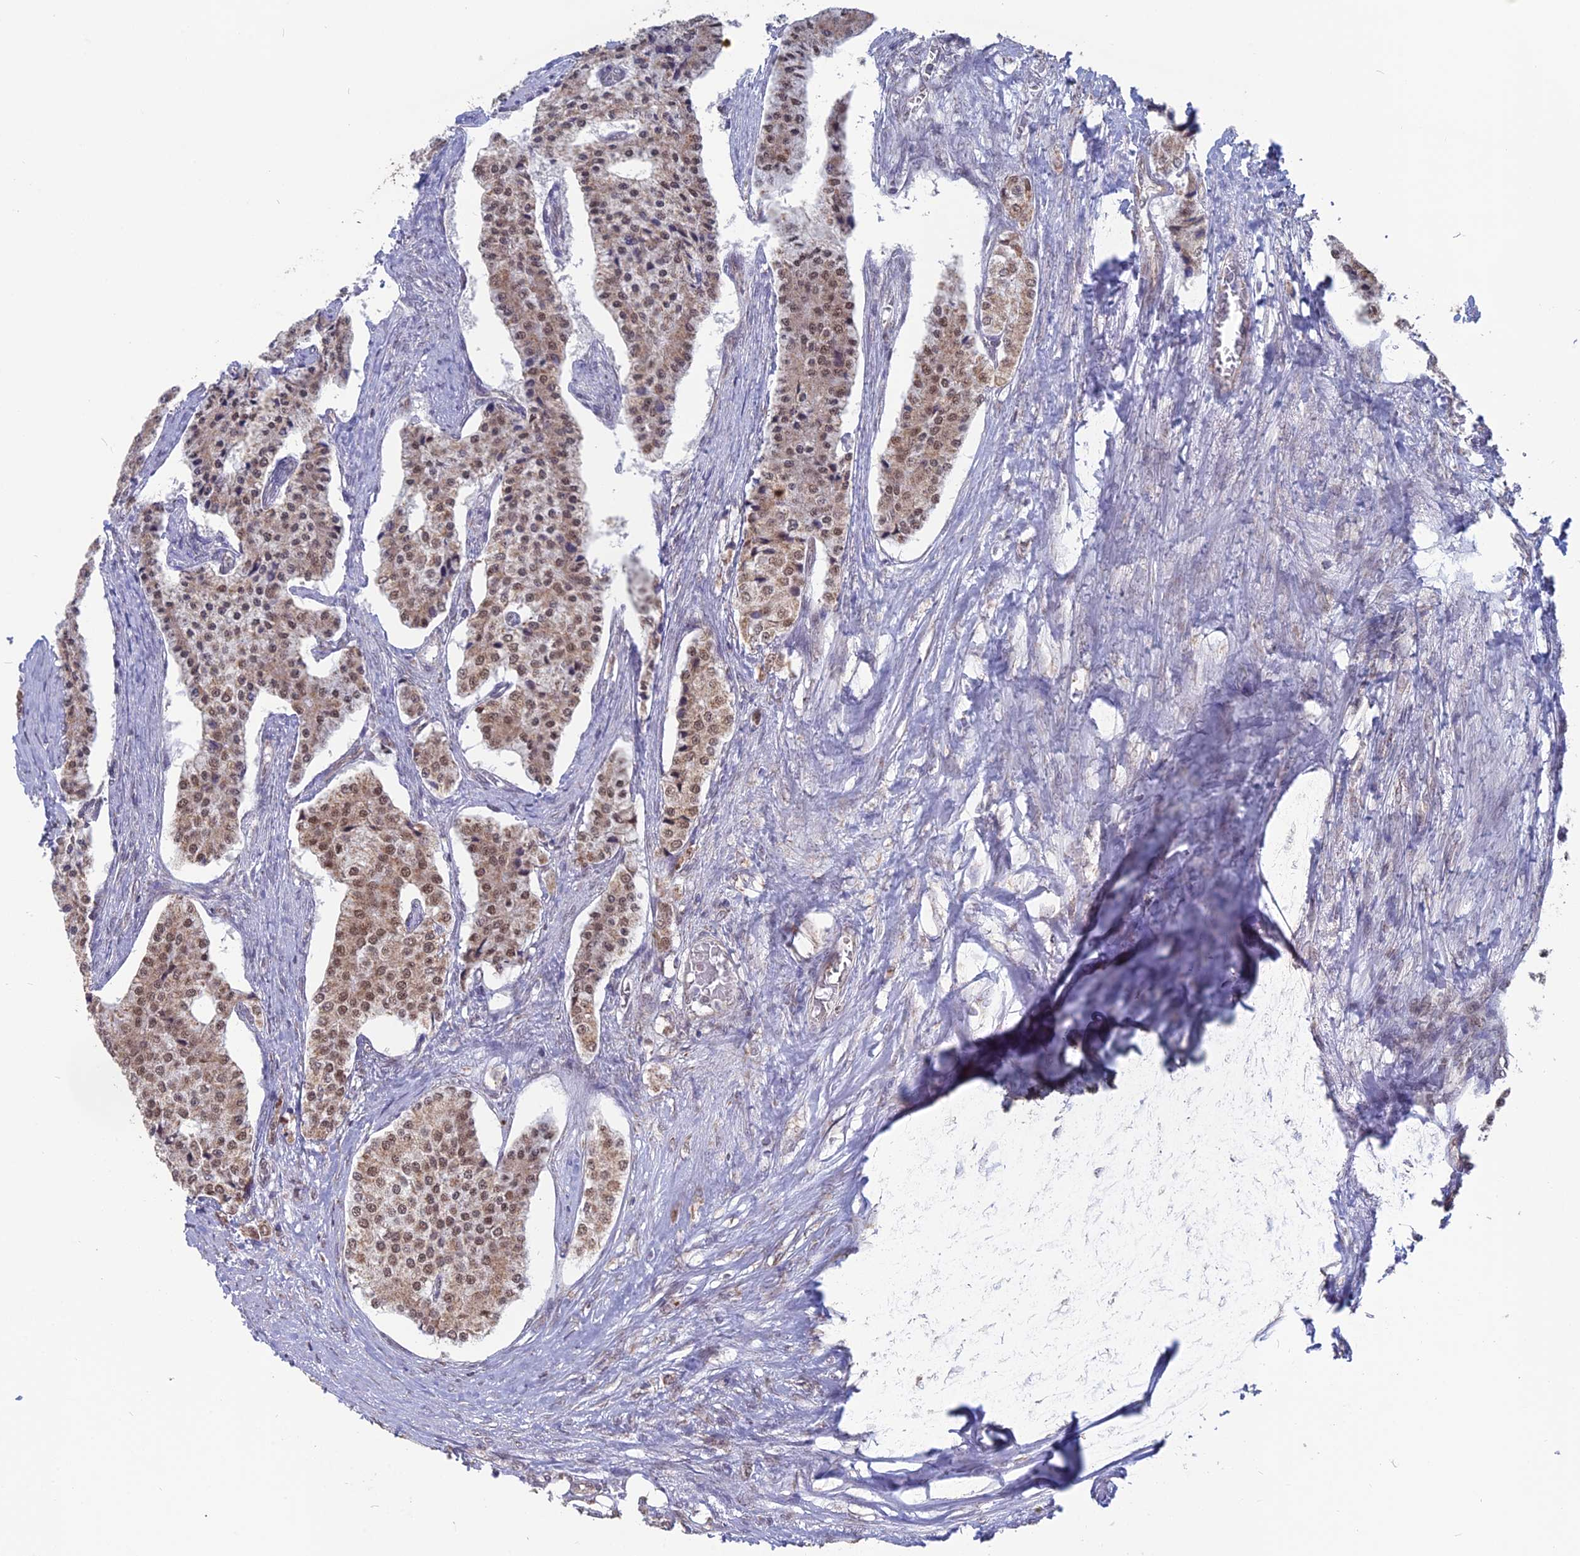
{"staining": {"intensity": "weak", "quantity": ">75%", "location": "cytoplasmic/membranous,nuclear"}, "tissue": "carcinoid", "cell_type": "Tumor cells", "image_type": "cancer", "snomed": [{"axis": "morphology", "description": "Carcinoid, malignant, NOS"}, {"axis": "topography", "description": "Colon"}], "caption": "This histopathology image shows malignant carcinoid stained with immunohistochemistry (IHC) to label a protein in brown. The cytoplasmic/membranous and nuclear of tumor cells show weak positivity for the protein. Nuclei are counter-stained blue.", "gene": "ARHGAP40", "patient": {"sex": "female", "age": 52}}